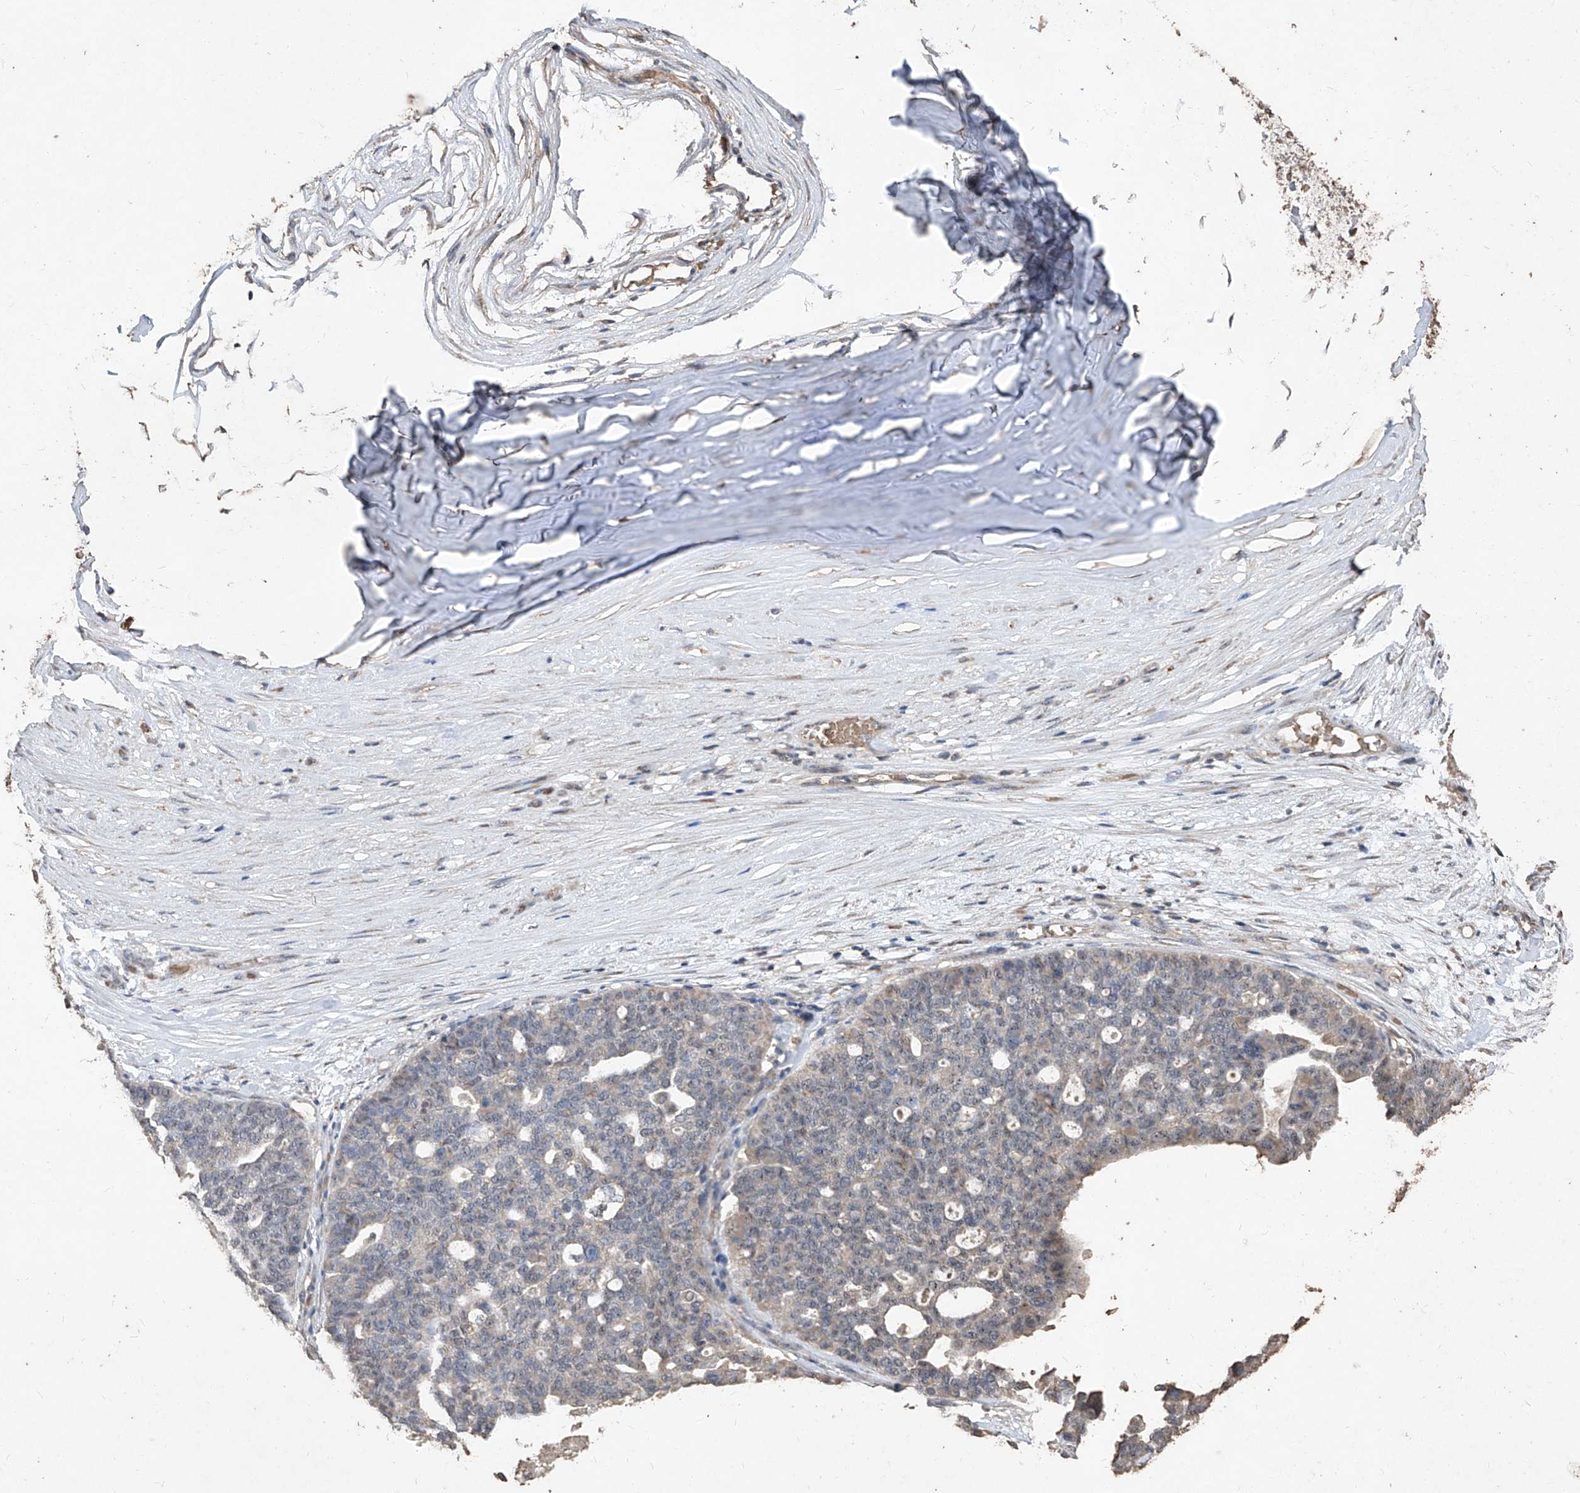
{"staining": {"intensity": "negative", "quantity": "none", "location": "none"}, "tissue": "ovarian cancer", "cell_type": "Tumor cells", "image_type": "cancer", "snomed": [{"axis": "morphology", "description": "Cystadenocarcinoma, serous, NOS"}, {"axis": "topography", "description": "Ovary"}], "caption": "Human ovarian serous cystadenocarcinoma stained for a protein using immunohistochemistry (IHC) shows no expression in tumor cells.", "gene": "EML1", "patient": {"sex": "female", "age": 59}}